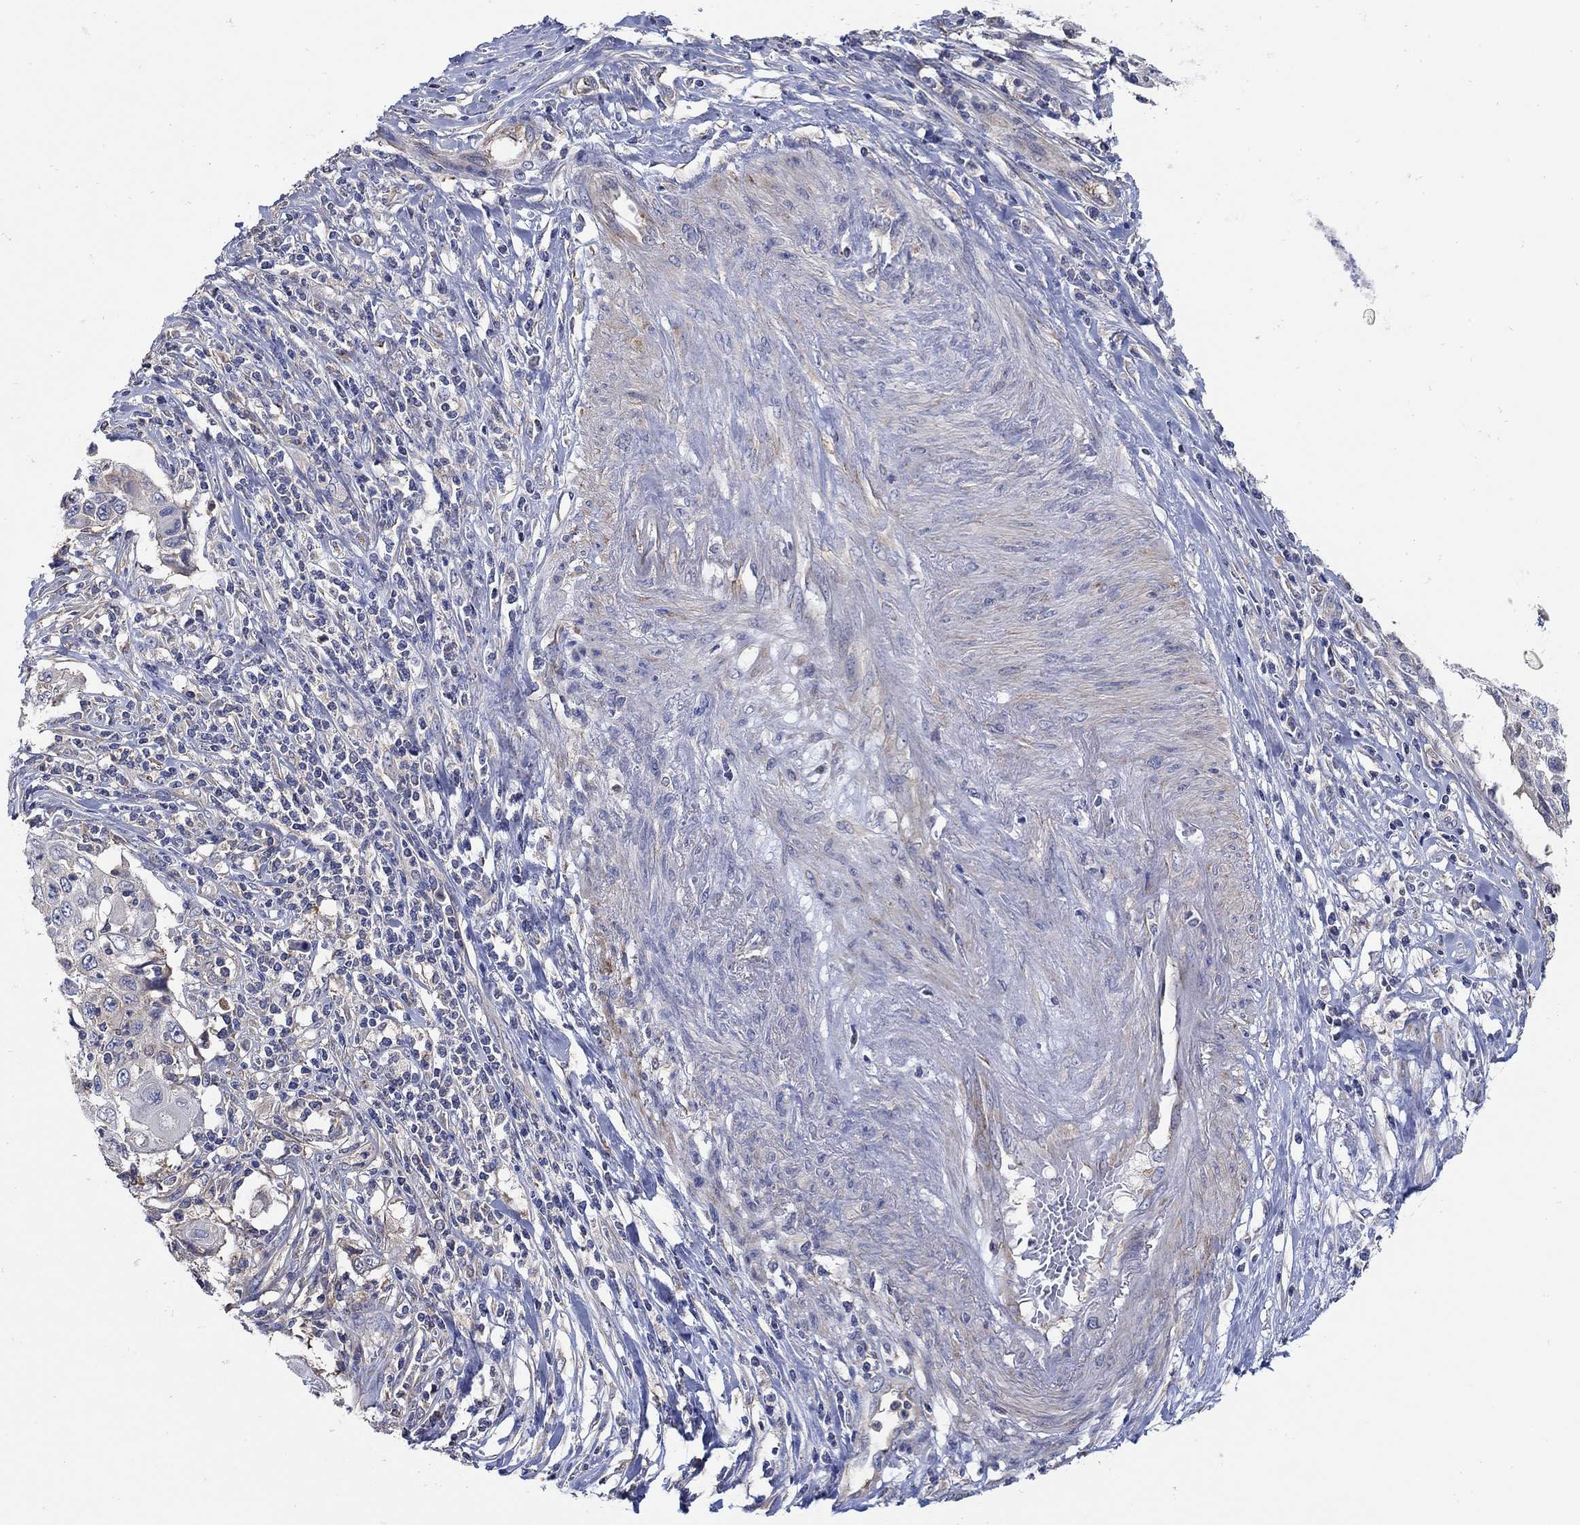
{"staining": {"intensity": "weak", "quantity": "<25%", "location": "cytoplasmic/membranous"}, "tissue": "cervical cancer", "cell_type": "Tumor cells", "image_type": "cancer", "snomed": [{"axis": "morphology", "description": "Squamous cell carcinoma, NOS"}, {"axis": "topography", "description": "Cervix"}], "caption": "Image shows no protein positivity in tumor cells of squamous cell carcinoma (cervical) tissue.", "gene": "TEKT3", "patient": {"sex": "female", "age": 70}}